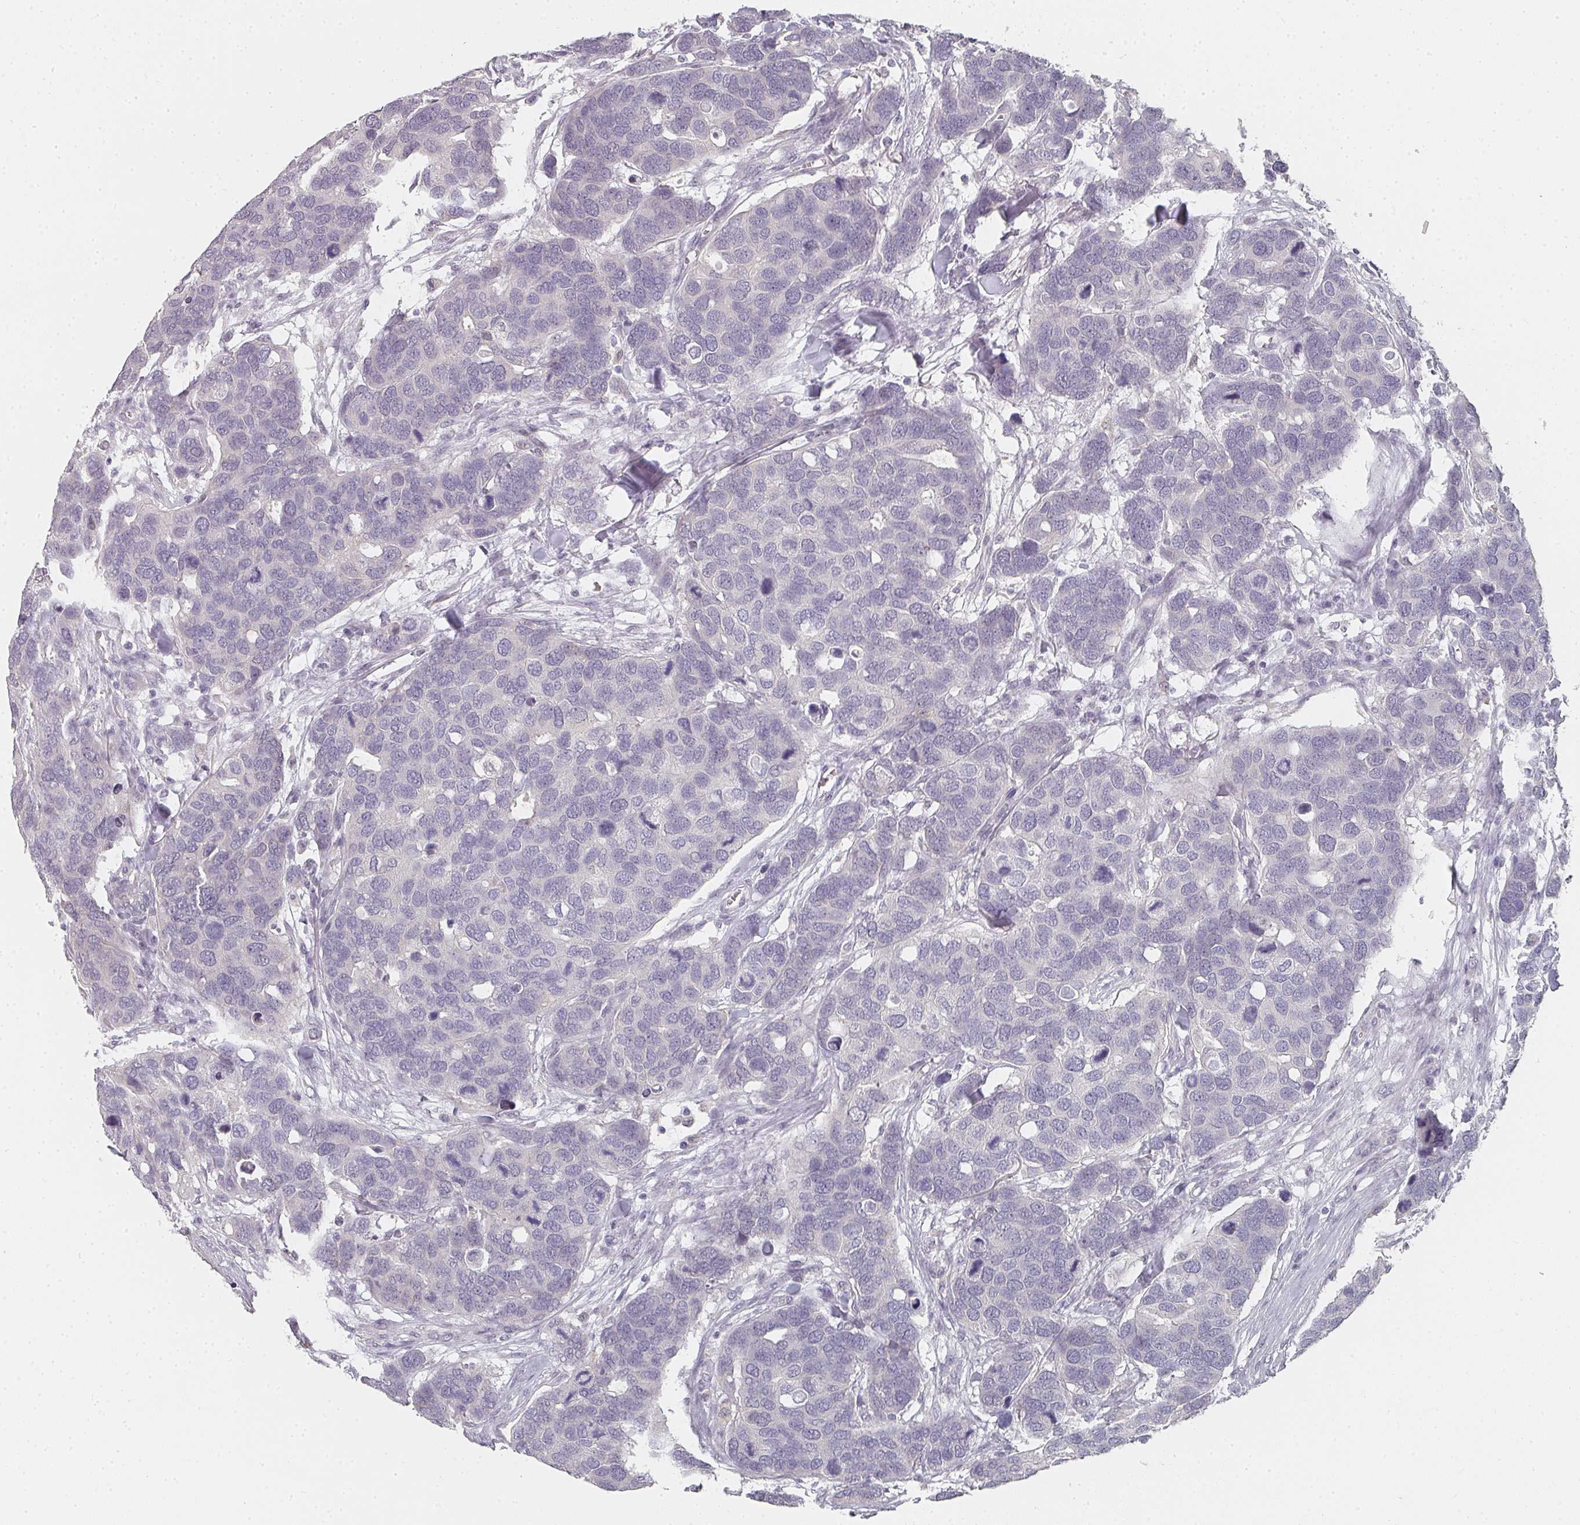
{"staining": {"intensity": "negative", "quantity": "none", "location": "none"}, "tissue": "breast cancer", "cell_type": "Tumor cells", "image_type": "cancer", "snomed": [{"axis": "morphology", "description": "Duct carcinoma"}, {"axis": "topography", "description": "Breast"}], "caption": "A high-resolution micrograph shows IHC staining of breast intraductal carcinoma, which exhibits no significant positivity in tumor cells. (Brightfield microscopy of DAB (3,3'-diaminobenzidine) IHC at high magnification).", "gene": "SHISA2", "patient": {"sex": "female", "age": 83}}